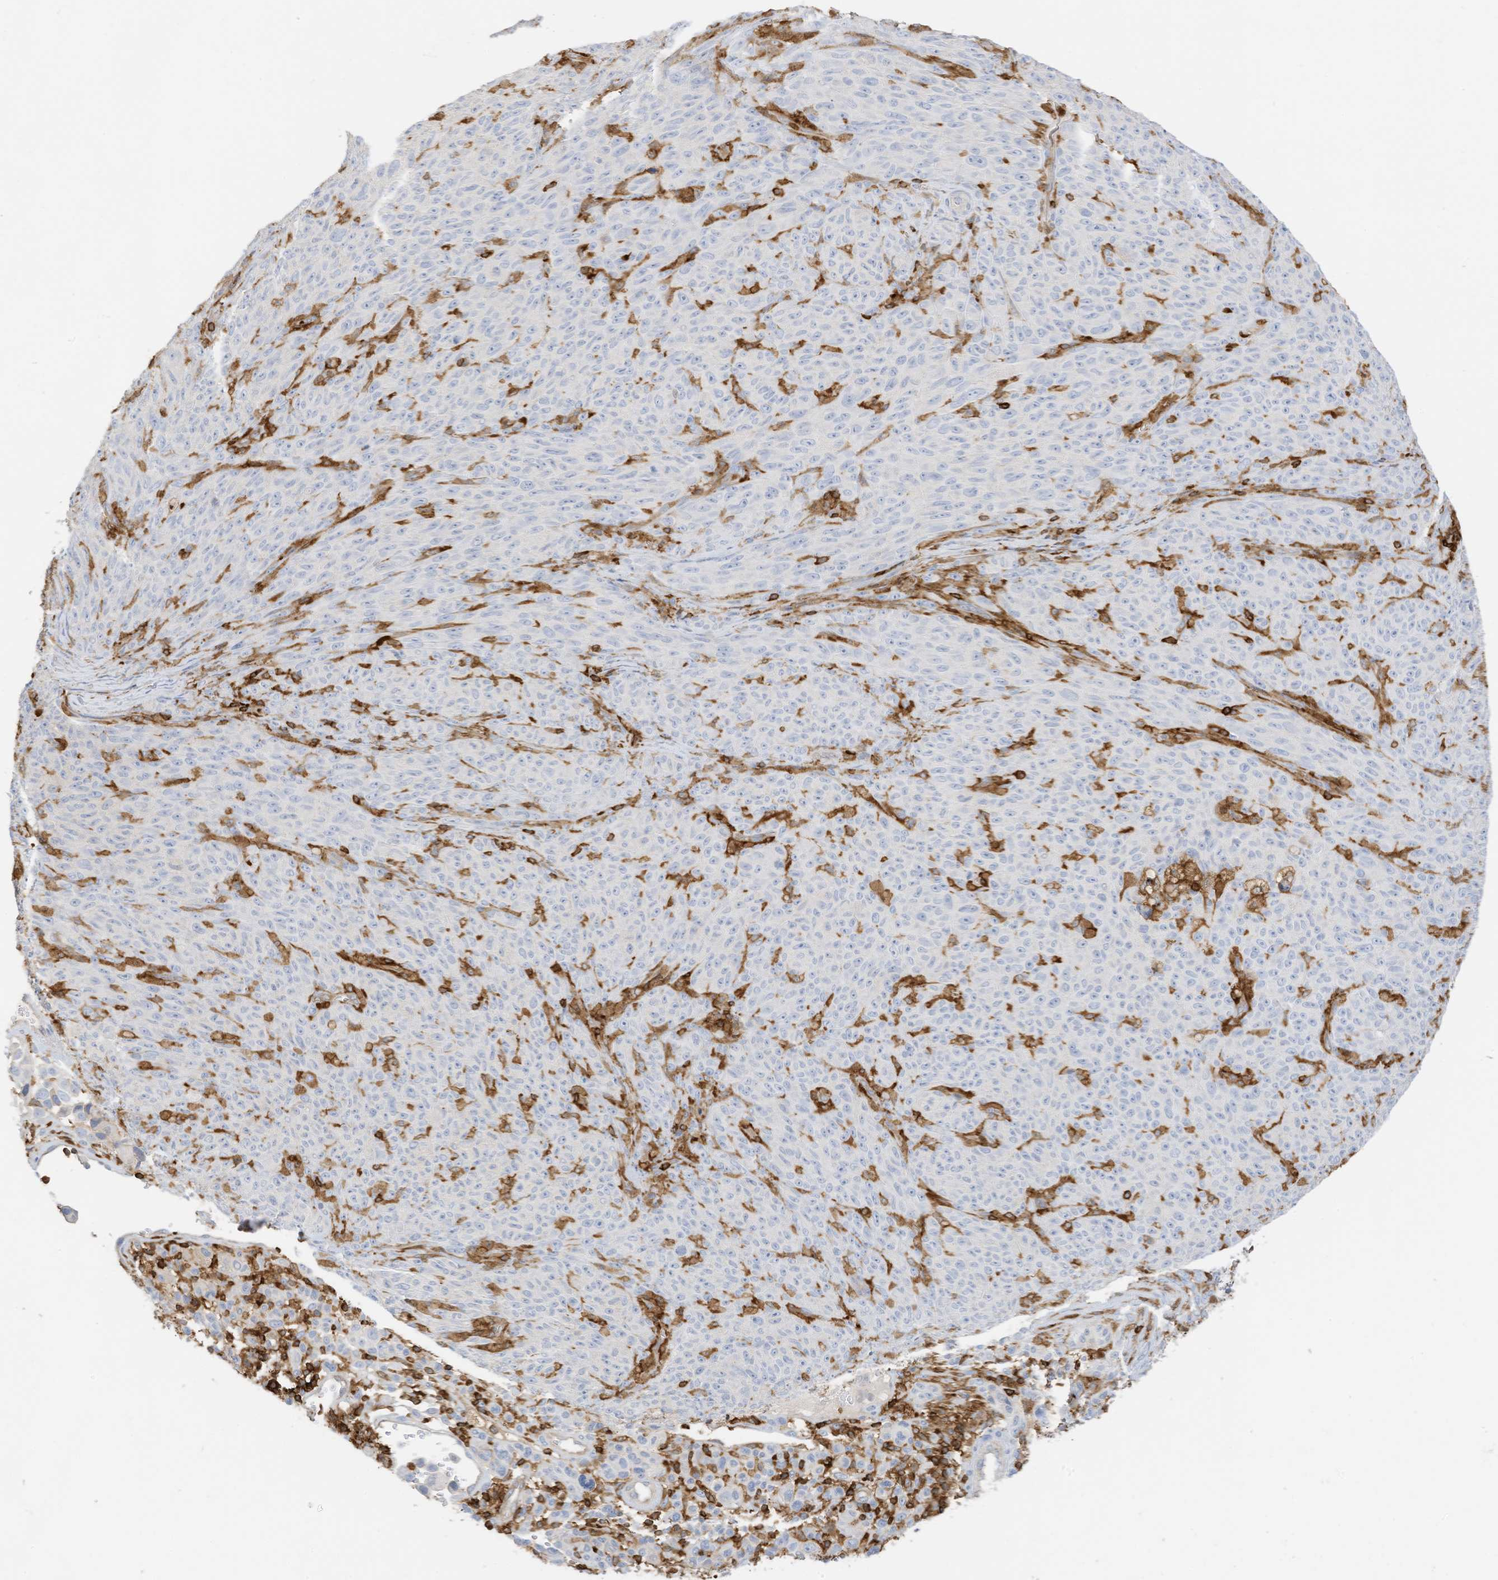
{"staining": {"intensity": "negative", "quantity": "none", "location": "none"}, "tissue": "melanoma", "cell_type": "Tumor cells", "image_type": "cancer", "snomed": [{"axis": "morphology", "description": "Malignant melanoma, NOS"}, {"axis": "topography", "description": "Skin"}], "caption": "Immunohistochemical staining of malignant melanoma shows no significant staining in tumor cells.", "gene": "ARHGAP25", "patient": {"sex": "female", "age": 82}}